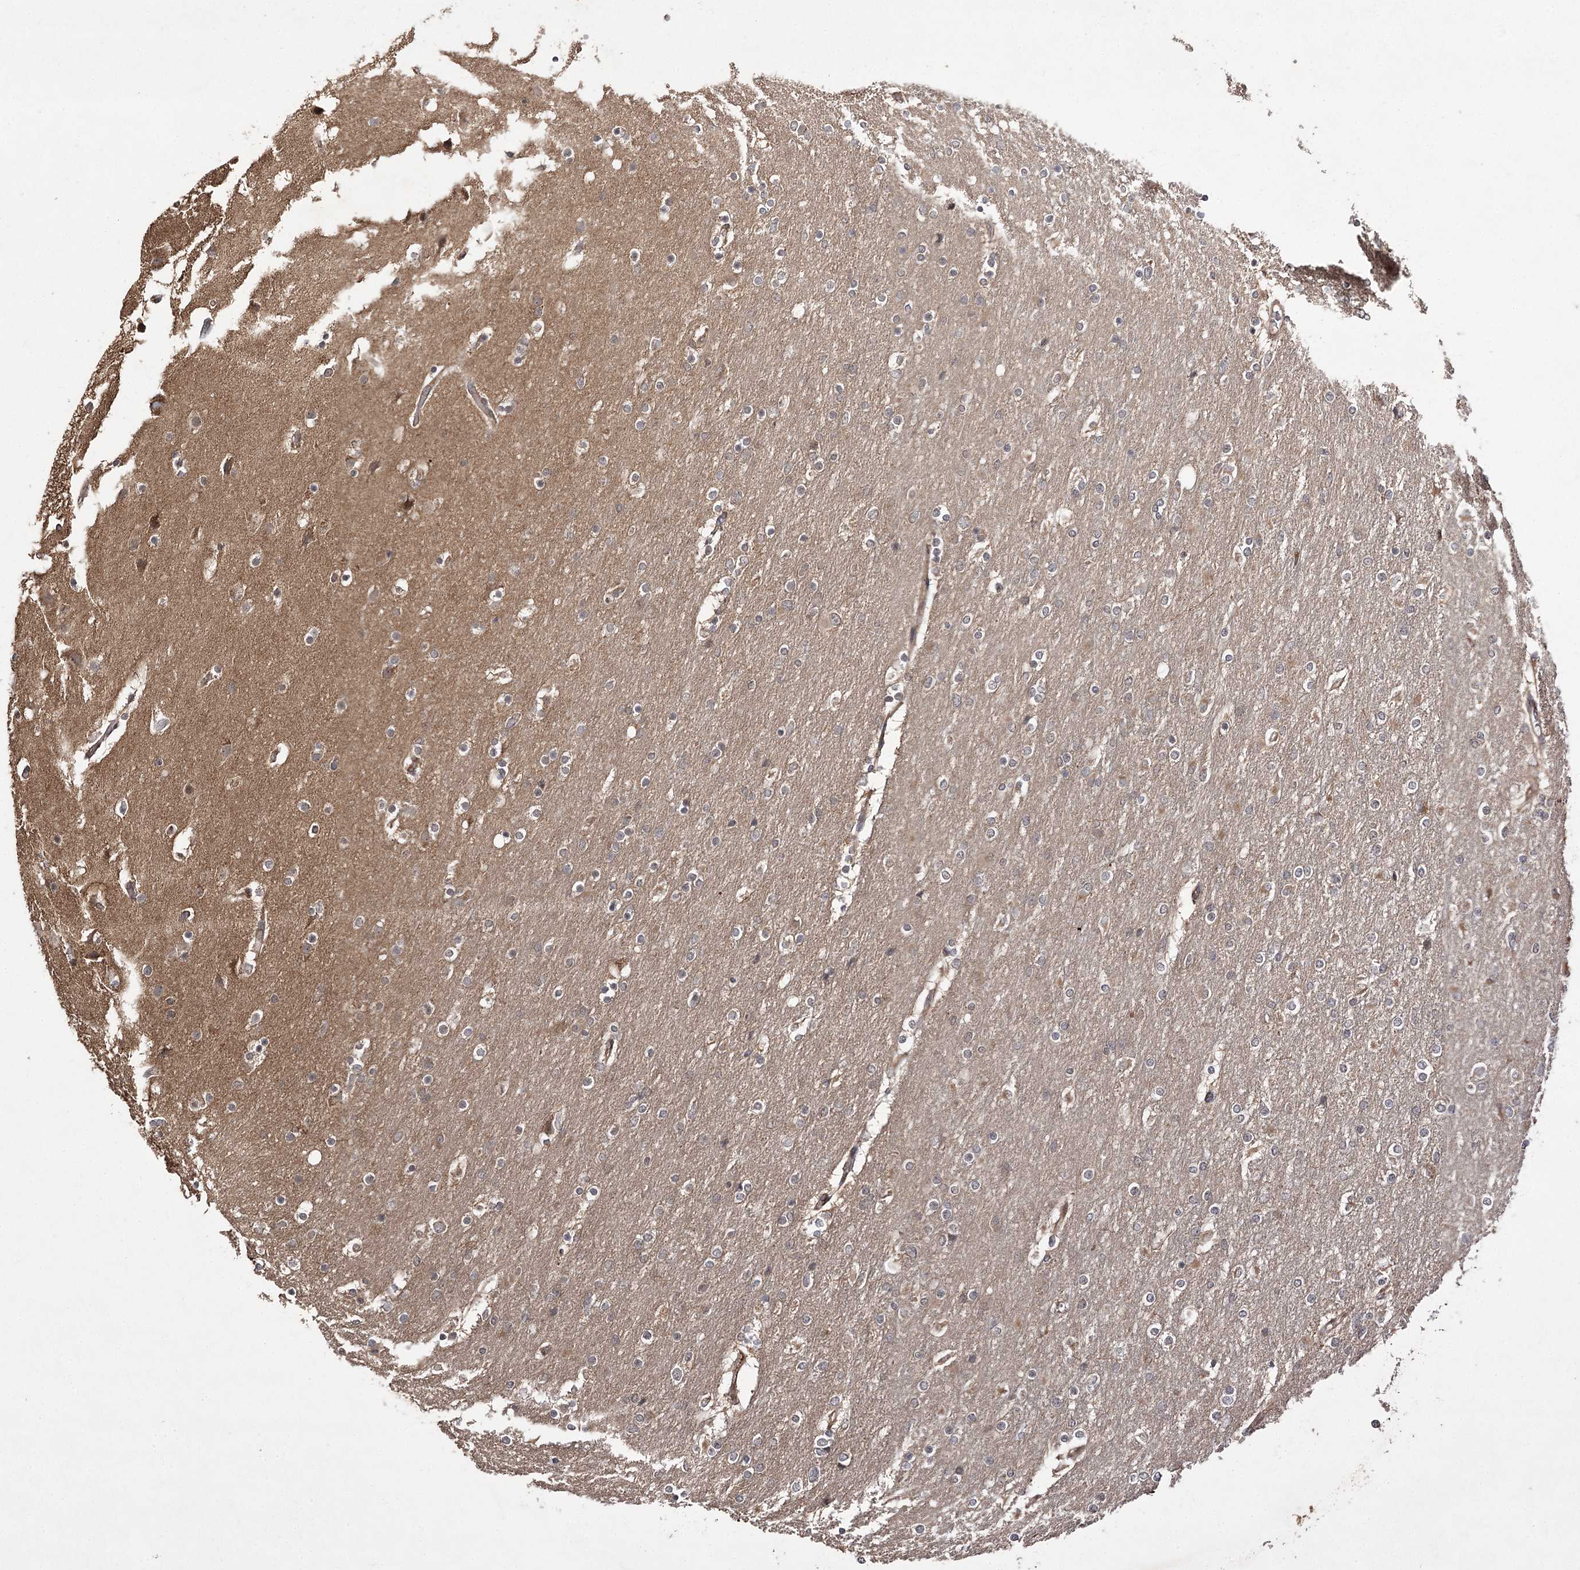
{"staining": {"intensity": "negative", "quantity": "none", "location": "none"}, "tissue": "glioma", "cell_type": "Tumor cells", "image_type": "cancer", "snomed": [{"axis": "morphology", "description": "Glioma, malignant, High grade"}, {"axis": "topography", "description": "Cerebral cortex"}], "caption": "This is a micrograph of immunohistochemistry (IHC) staining of malignant high-grade glioma, which shows no staining in tumor cells.", "gene": "FANCL", "patient": {"sex": "female", "age": 36}}